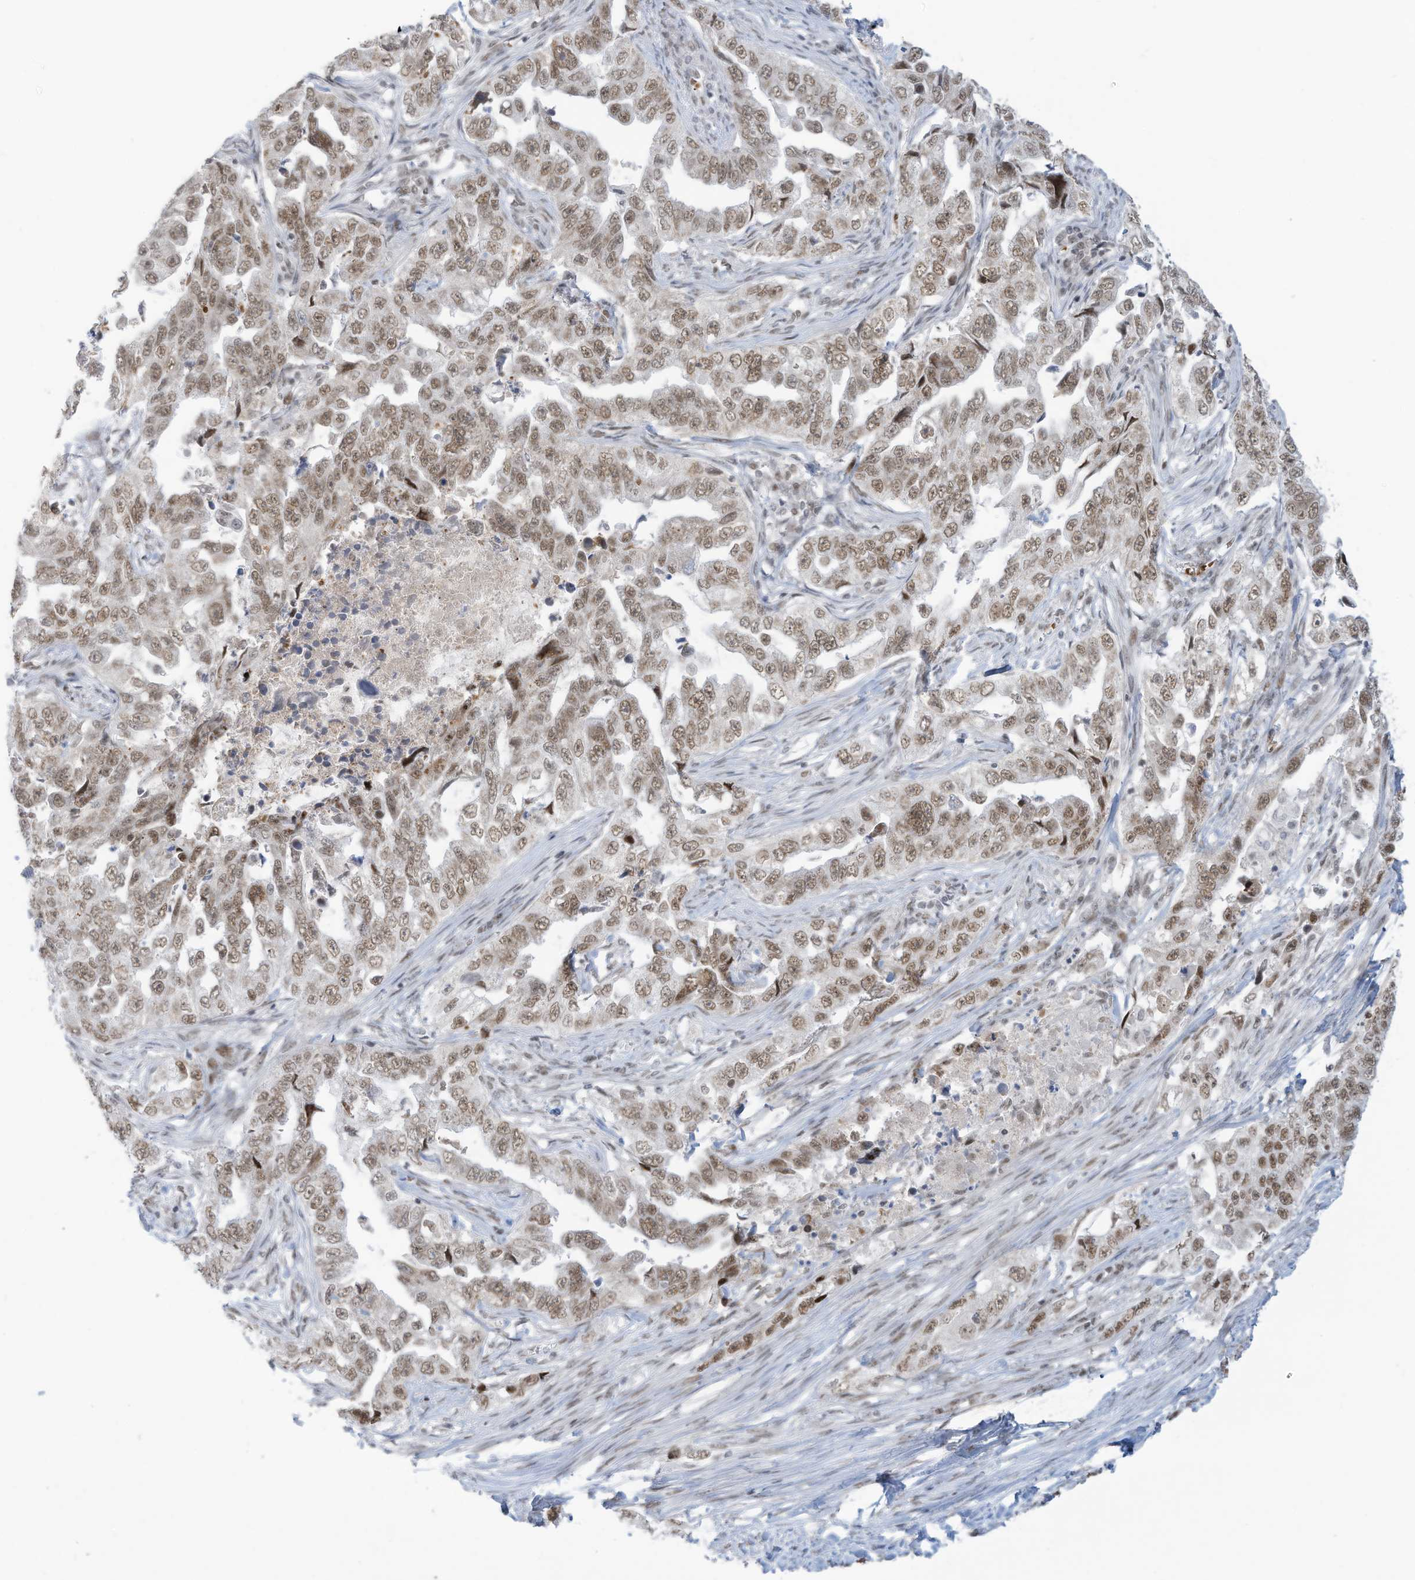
{"staining": {"intensity": "moderate", "quantity": ">75%", "location": "nuclear"}, "tissue": "lung cancer", "cell_type": "Tumor cells", "image_type": "cancer", "snomed": [{"axis": "morphology", "description": "Adenocarcinoma, NOS"}, {"axis": "topography", "description": "Lung"}], "caption": "Immunohistochemistry staining of lung adenocarcinoma, which exhibits medium levels of moderate nuclear staining in approximately >75% of tumor cells indicating moderate nuclear protein positivity. The staining was performed using DAB (brown) for protein detection and nuclei were counterstained in hematoxylin (blue).", "gene": "ECT2L", "patient": {"sex": "female", "age": 51}}